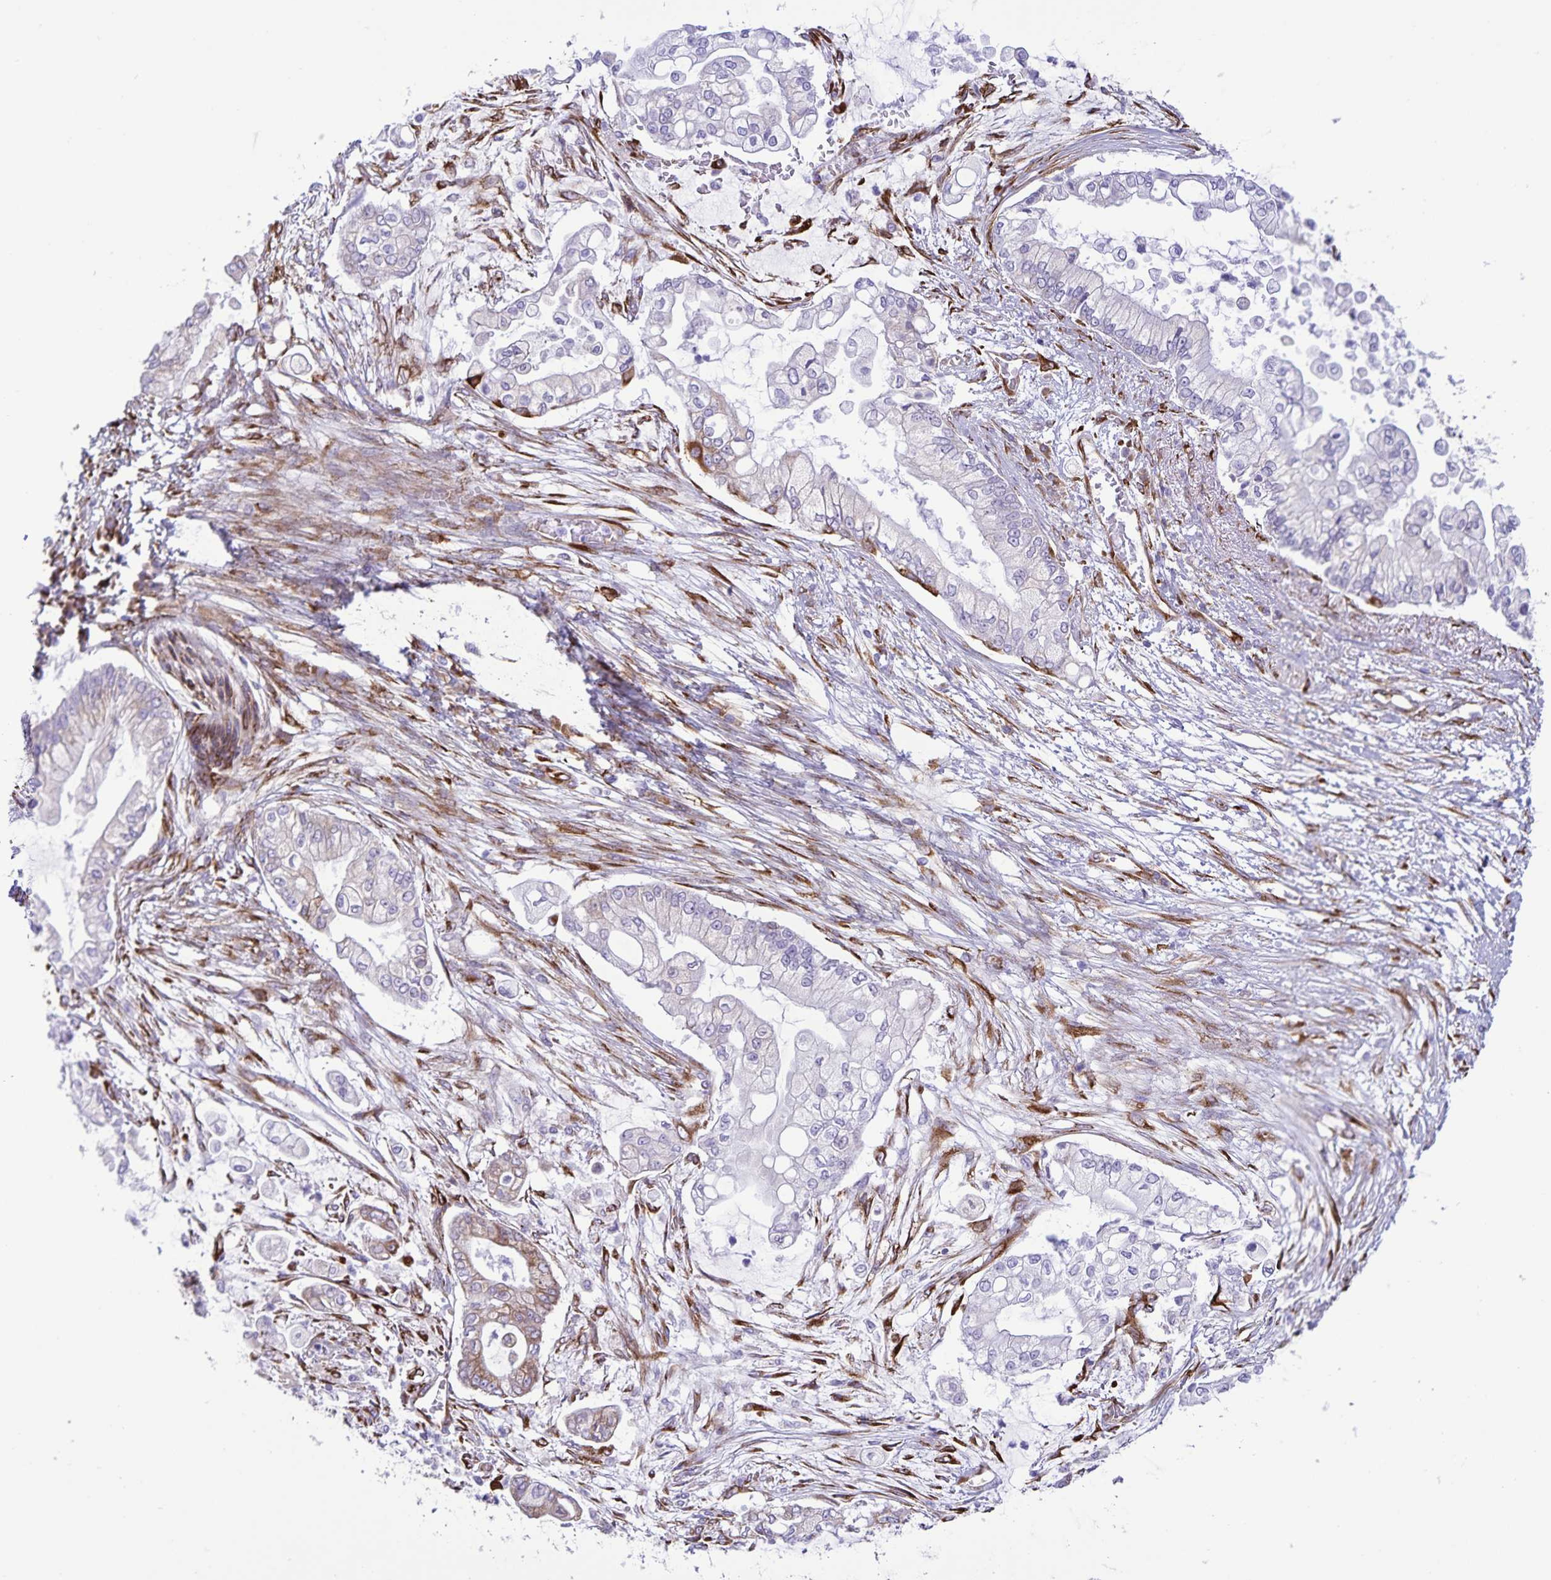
{"staining": {"intensity": "negative", "quantity": "none", "location": "none"}, "tissue": "pancreatic cancer", "cell_type": "Tumor cells", "image_type": "cancer", "snomed": [{"axis": "morphology", "description": "Adenocarcinoma, NOS"}, {"axis": "topography", "description": "Pancreas"}], "caption": "Immunohistochemical staining of pancreatic cancer reveals no significant positivity in tumor cells.", "gene": "RCN1", "patient": {"sex": "female", "age": 69}}